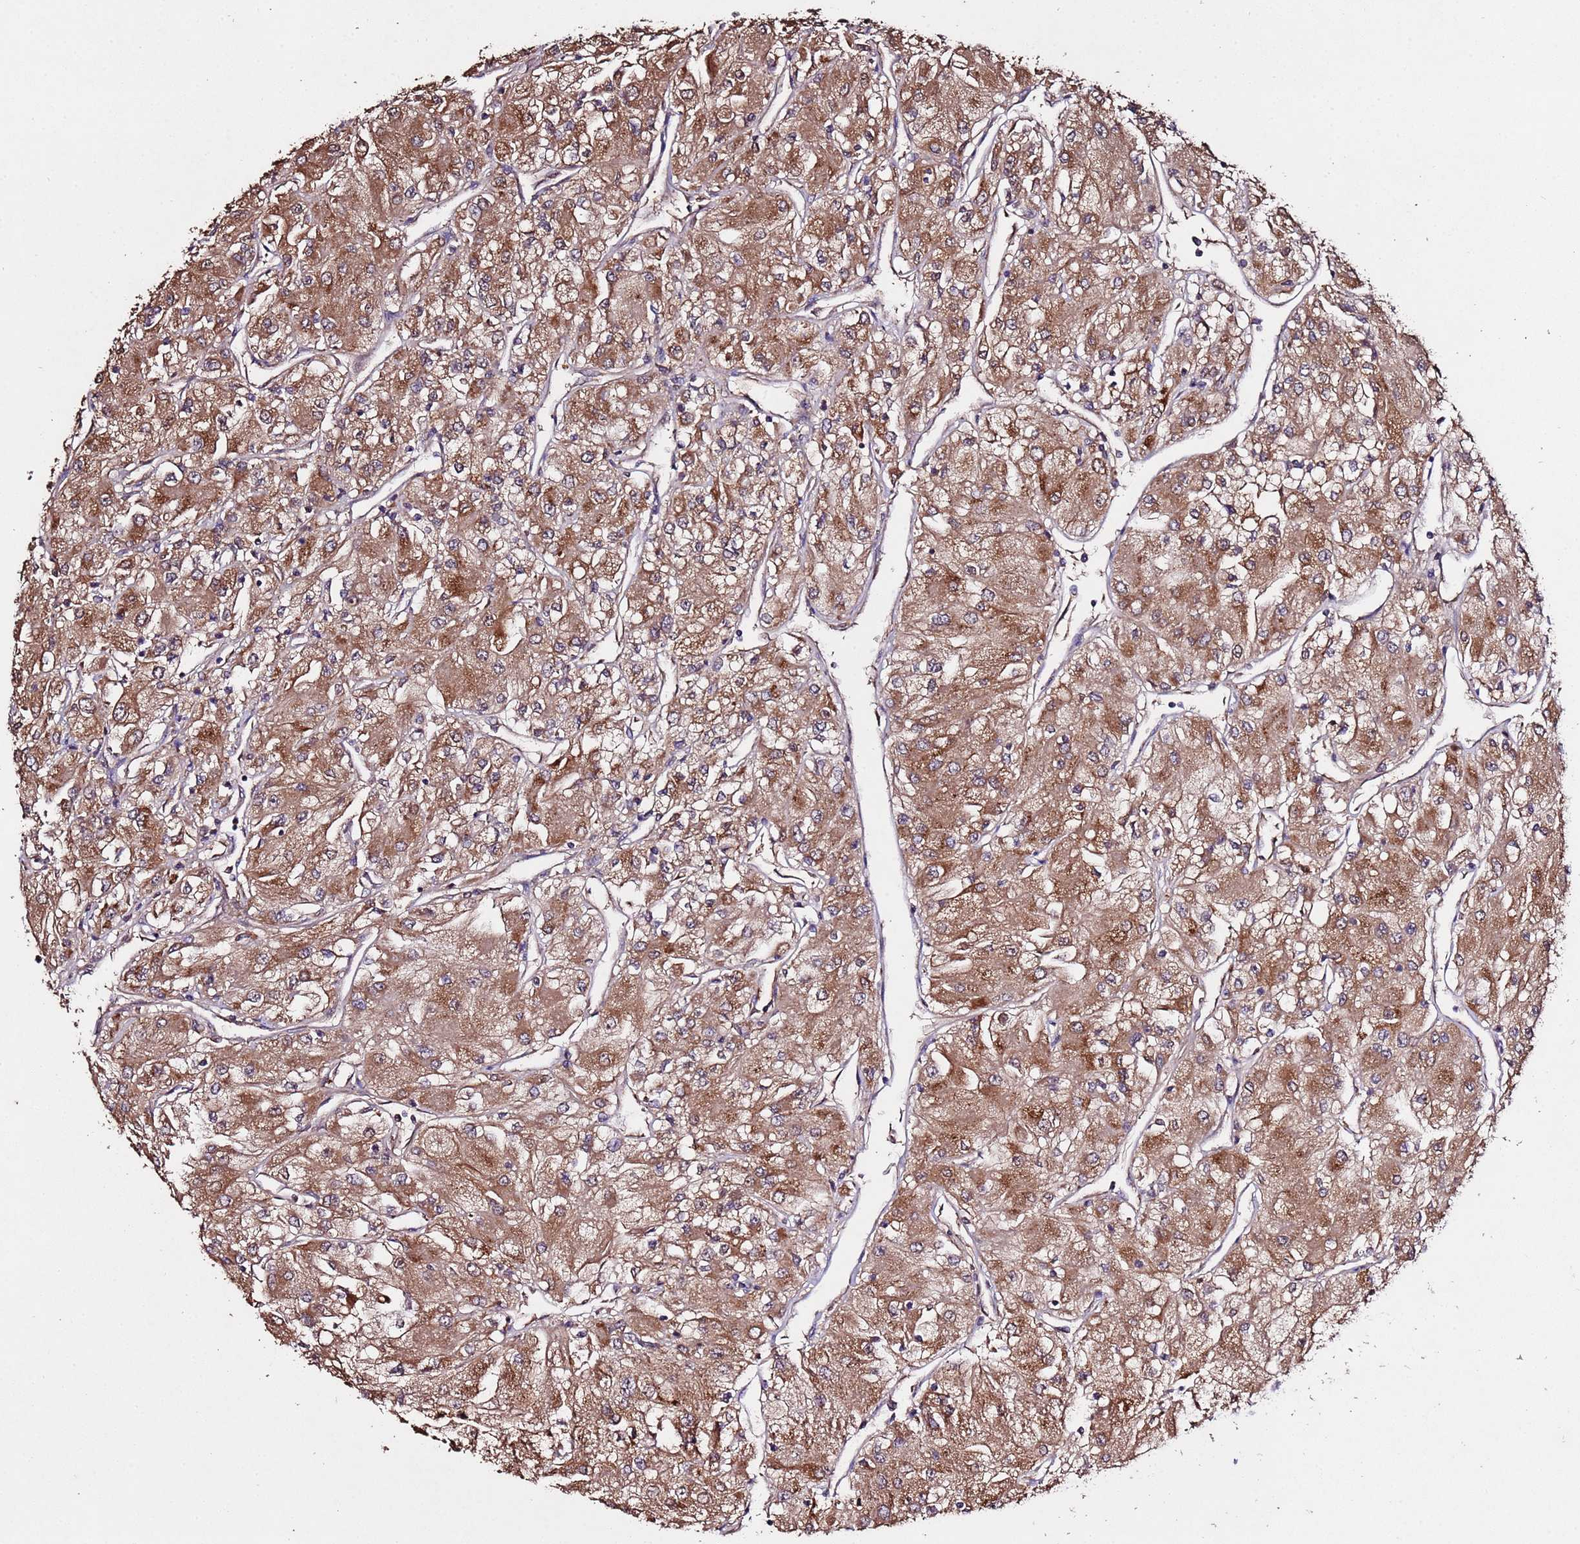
{"staining": {"intensity": "moderate", "quantity": ">75%", "location": "cytoplasmic/membranous"}, "tissue": "renal cancer", "cell_type": "Tumor cells", "image_type": "cancer", "snomed": [{"axis": "morphology", "description": "Adenocarcinoma, NOS"}, {"axis": "topography", "description": "Kidney"}], "caption": "IHC staining of adenocarcinoma (renal), which displays medium levels of moderate cytoplasmic/membranous staining in approximately >75% of tumor cells indicating moderate cytoplasmic/membranous protein staining. The staining was performed using DAB (brown) for protein detection and nuclei were counterstained in hematoxylin (blue).", "gene": "RPS15A", "patient": {"sex": "male", "age": 80}}